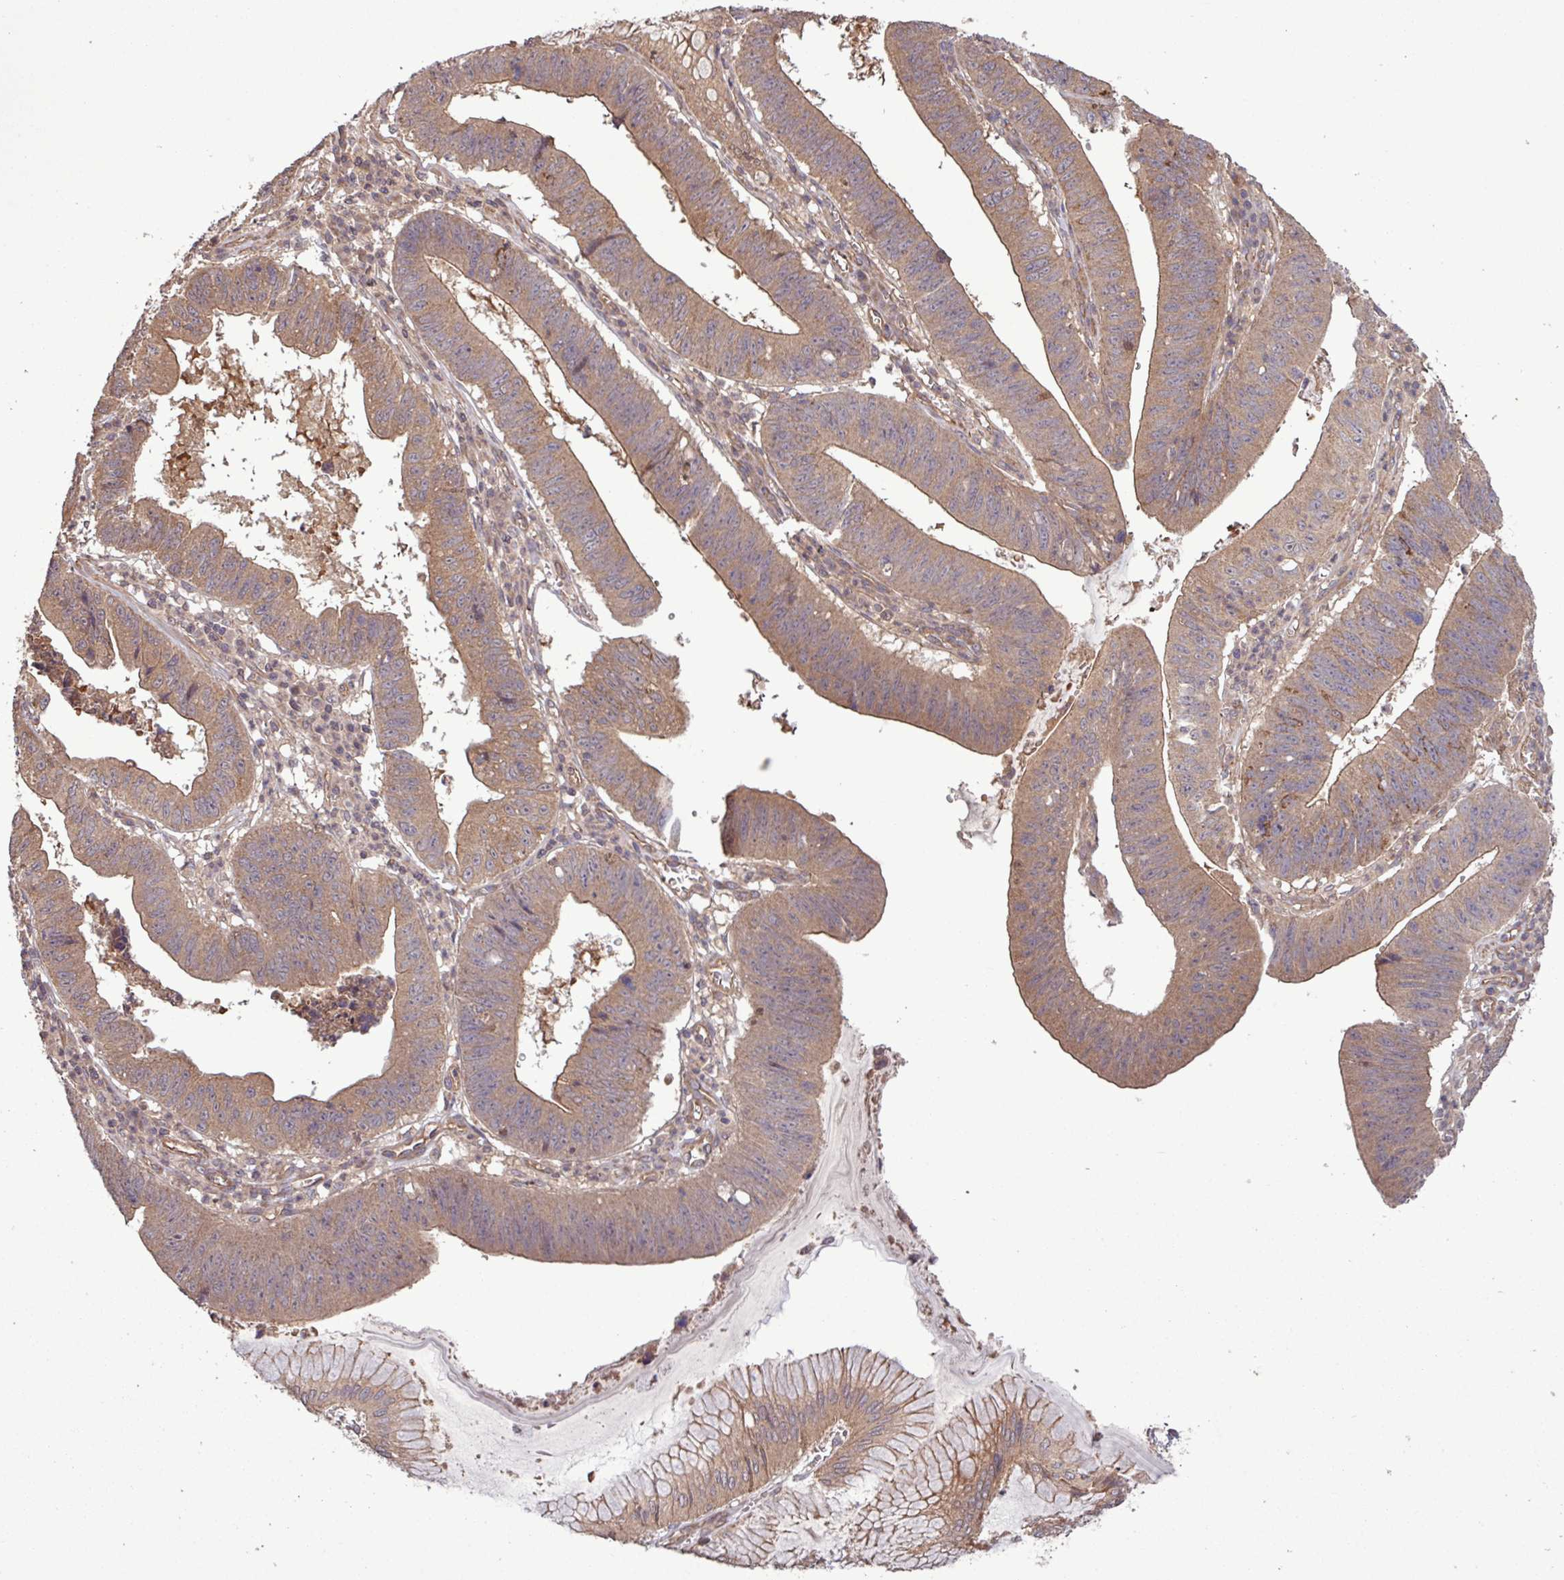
{"staining": {"intensity": "moderate", "quantity": ">75%", "location": "cytoplasmic/membranous"}, "tissue": "stomach cancer", "cell_type": "Tumor cells", "image_type": "cancer", "snomed": [{"axis": "morphology", "description": "Adenocarcinoma, NOS"}, {"axis": "topography", "description": "Stomach"}], "caption": "This is a micrograph of immunohistochemistry (IHC) staining of stomach adenocarcinoma, which shows moderate staining in the cytoplasmic/membranous of tumor cells.", "gene": "TRABD2A", "patient": {"sex": "male", "age": 59}}